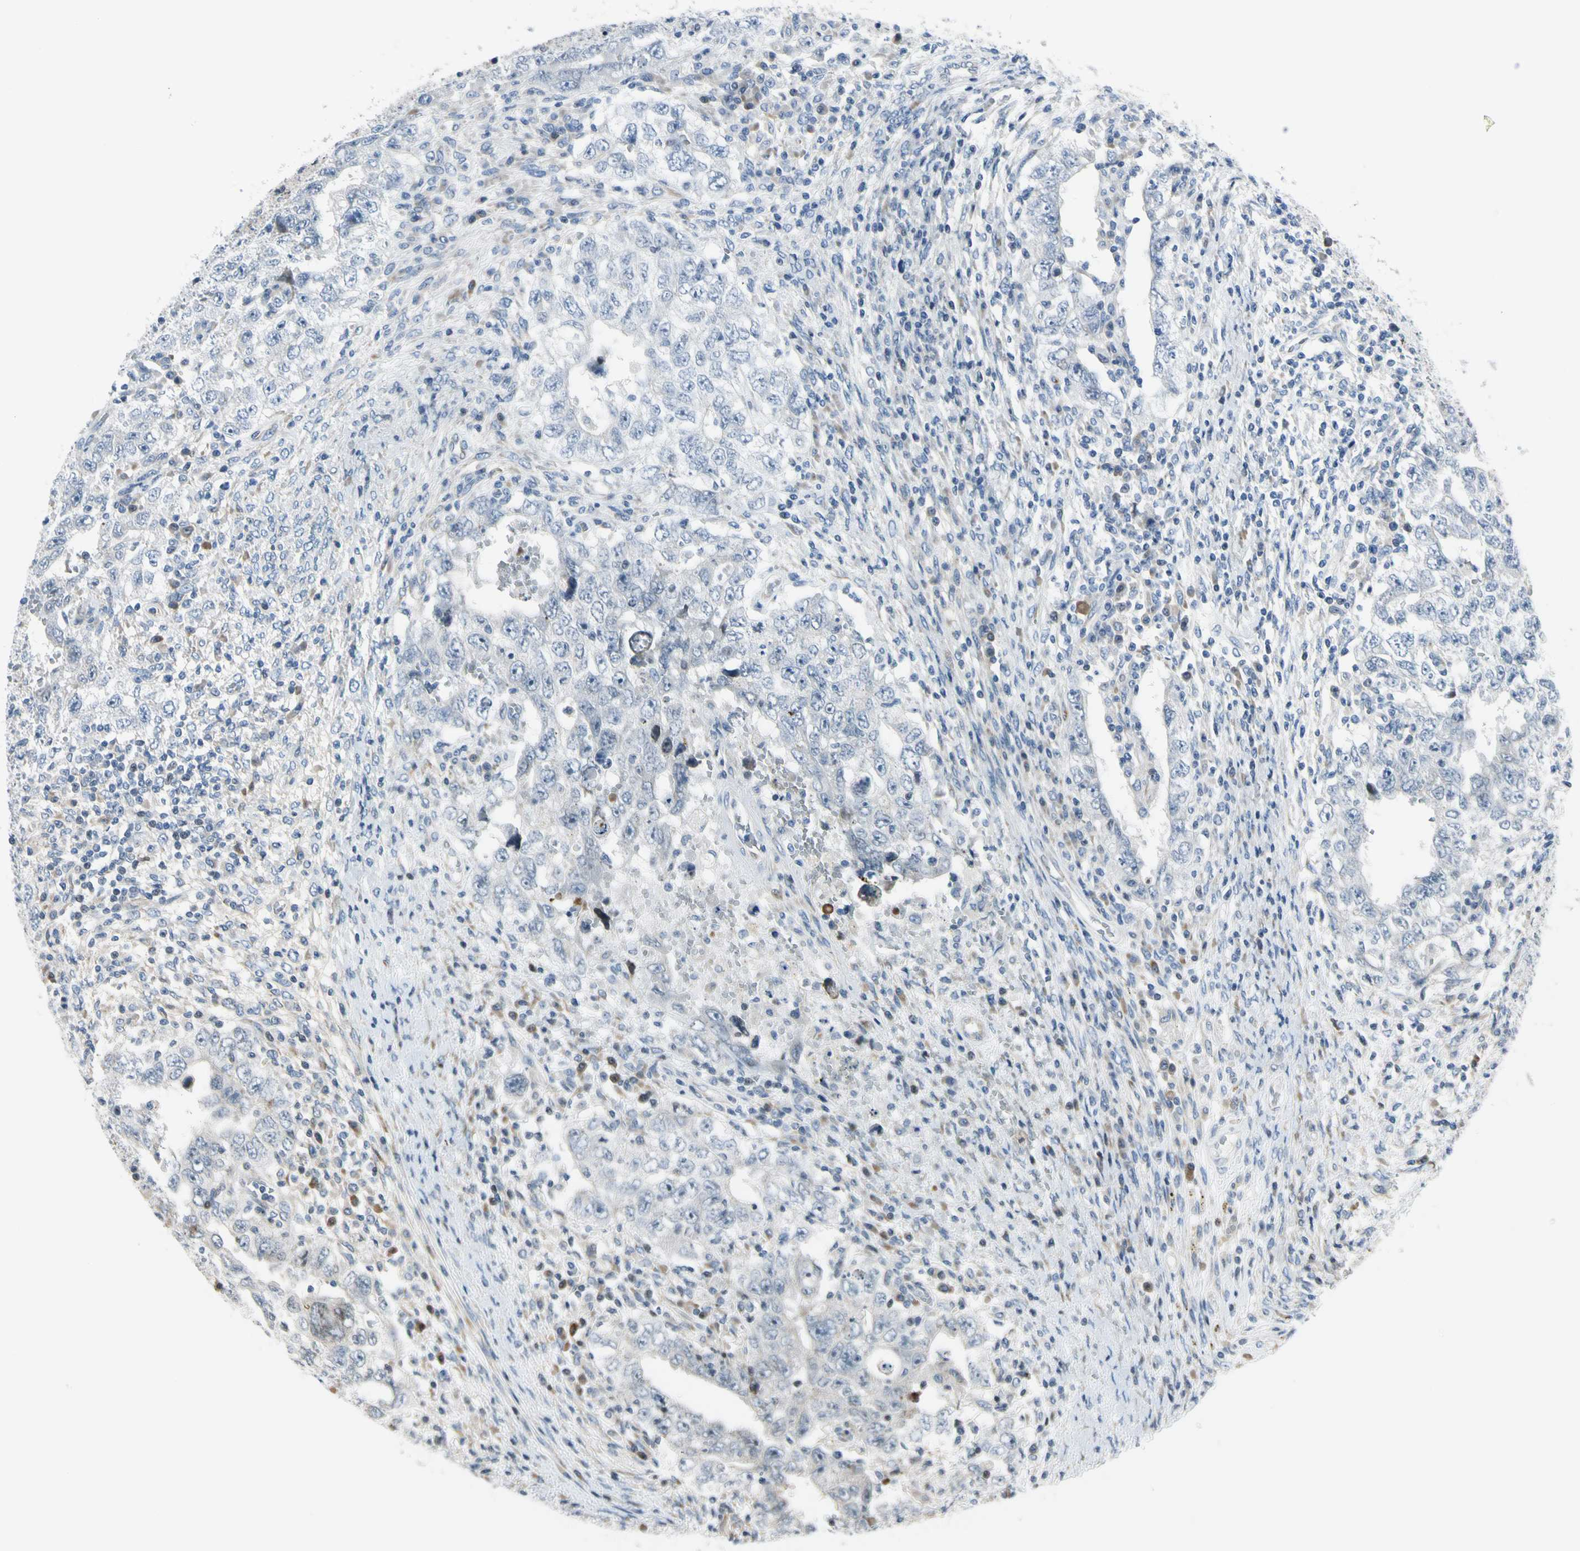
{"staining": {"intensity": "negative", "quantity": "none", "location": "none"}, "tissue": "testis cancer", "cell_type": "Tumor cells", "image_type": "cancer", "snomed": [{"axis": "morphology", "description": "Carcinoma, Embryonal, NOS"}, {"axis": "topography", "description": "Testis"}], "caption": "Immunohistochemistry image of testis cancer stained for a protein (brown), which demonstrates no staining in tumor cells.", "gene": "NPDC1", "patient": {"sex": "male", "age": 26}}